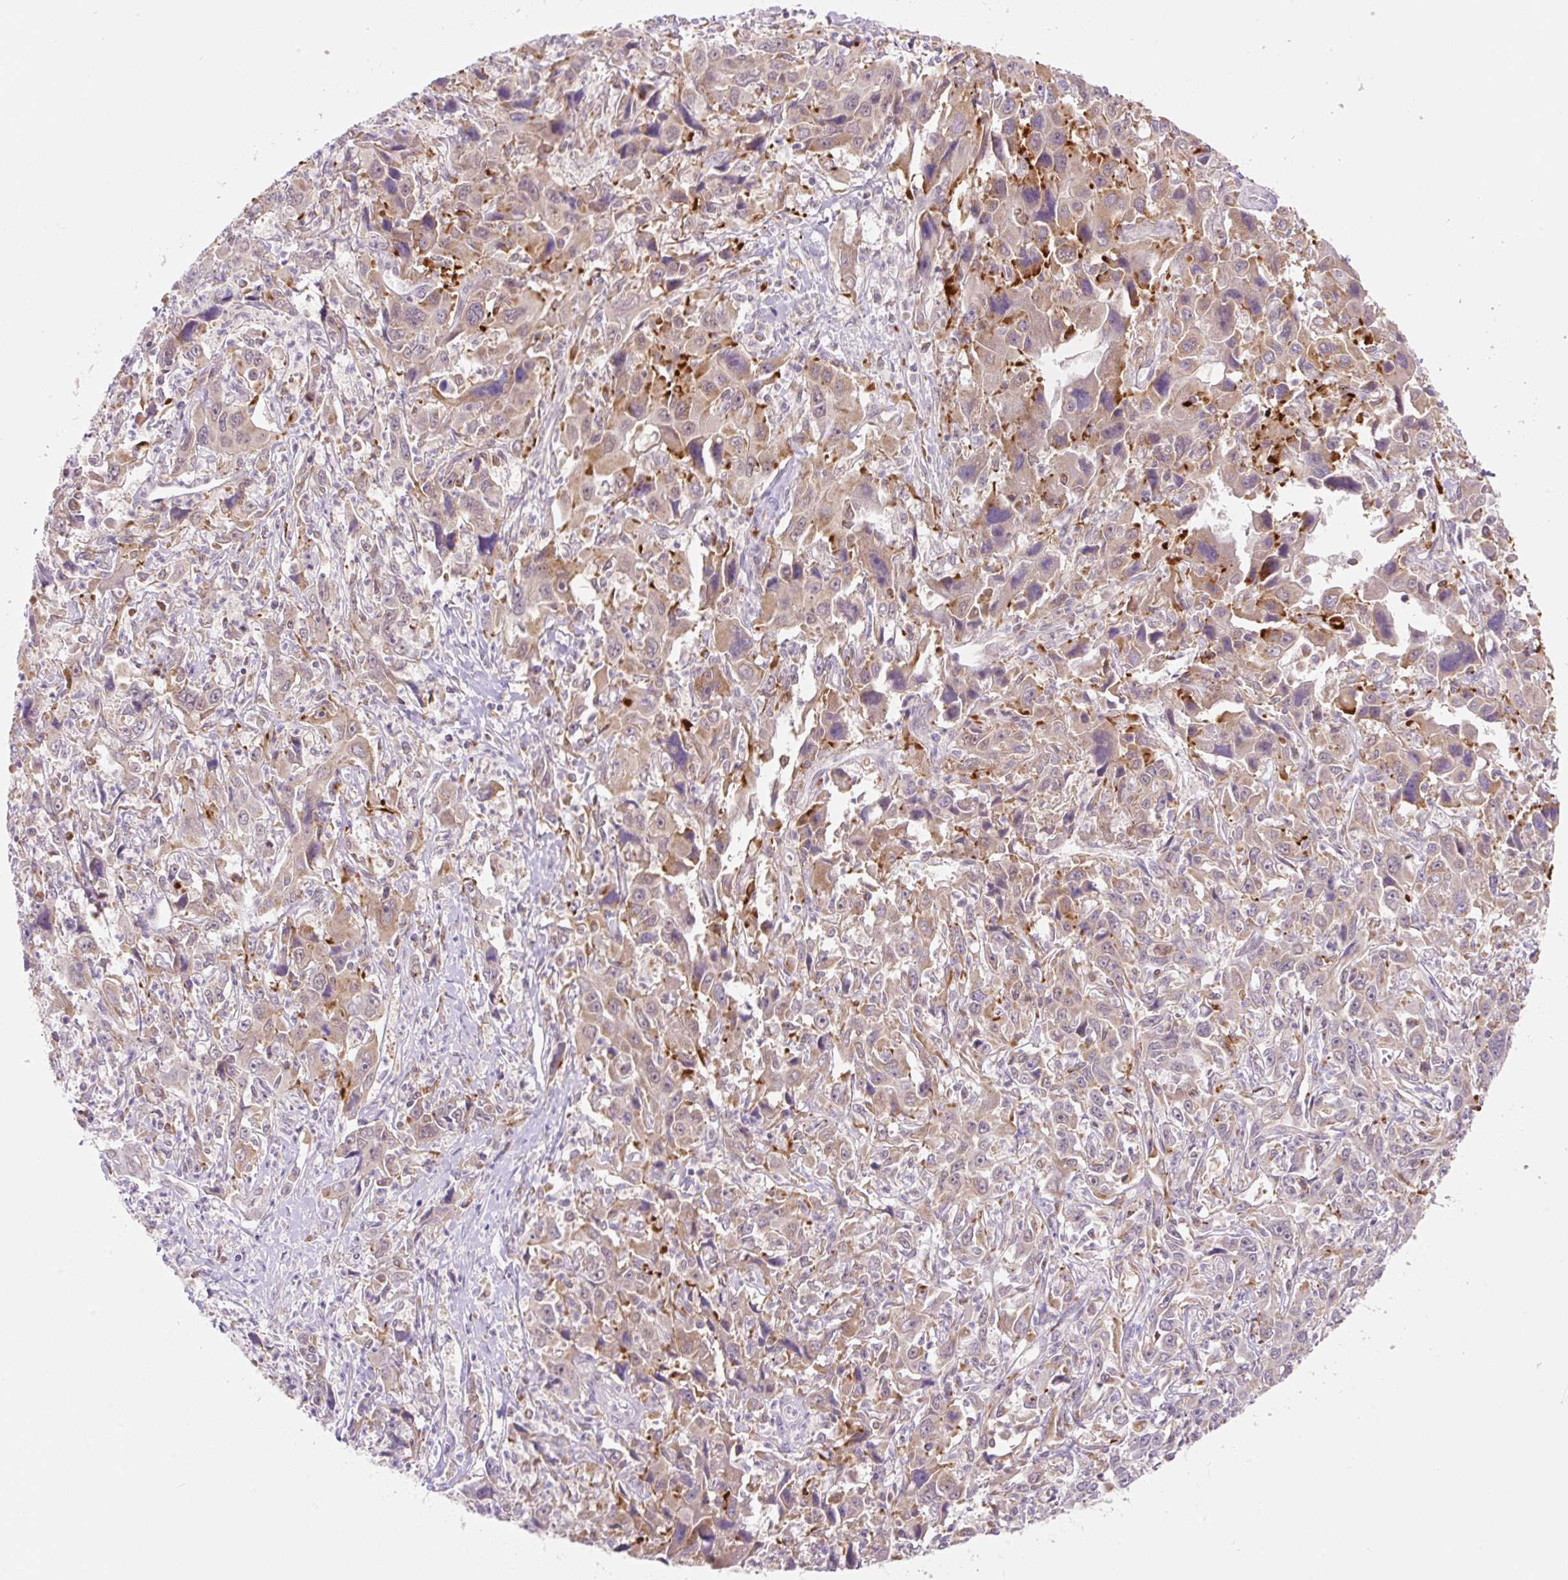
{"staining": {"intensity": "moderate", "quantity": "25%-75%", "location": "cytoplasmic/membranous"}, "tissue": "liver cancer", "cell_type": "Tumor cells", "image_type": "cancer", "snomed": [{"axis": "morphology", "description": "Carcinoma, Hepatocellular, NOS"}, {"axis": "topography", "description": "Liver"}], "caption": "A micrograph of liver hepatocellular carcinoma stained for a protein demonstrates moderate cytoplasmic/membranous brown staining in tumor cells.", "gene": "CEBPZOS", "patient": {"sex": "male", "age": 63}}